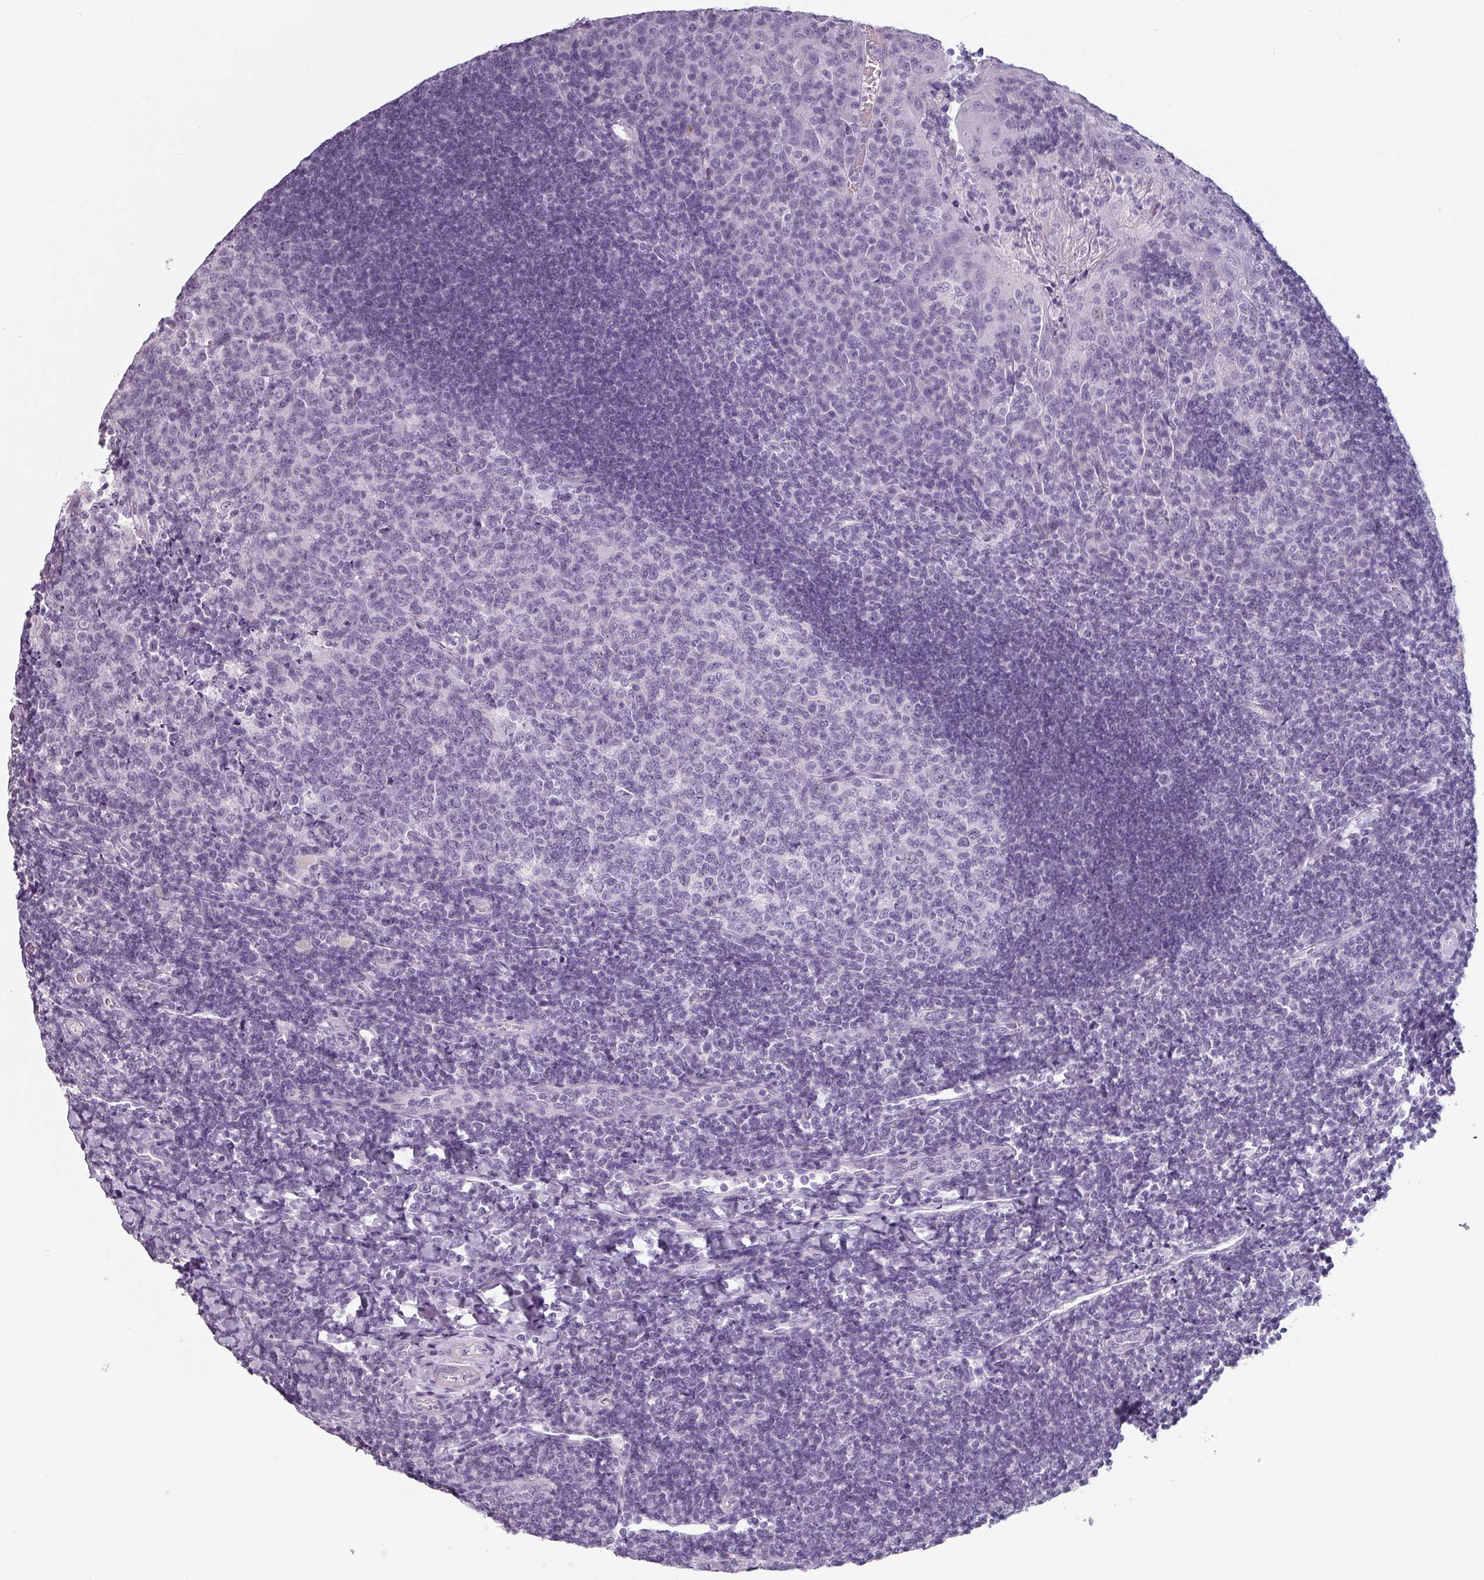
{"staining": {"intensity": "negative", "quantity": "none", "location": "none"}, "tissue": "tonsil", "cell_type": "Germinal center cells", "image_type": "normal", "snomed": [{"axis": "morphology", "description": "Normal tissue, NOS"}, {"axis": "topography", "description": "Tonsil"}], "caption": "Immunohistochemistry (IHC) image of unremarkable tonsil stained for a protein (brown), which reveals no staining in germinal center cells.", "gene": "SFTPA1", "patient": {"sex": "male", "age": 17}}